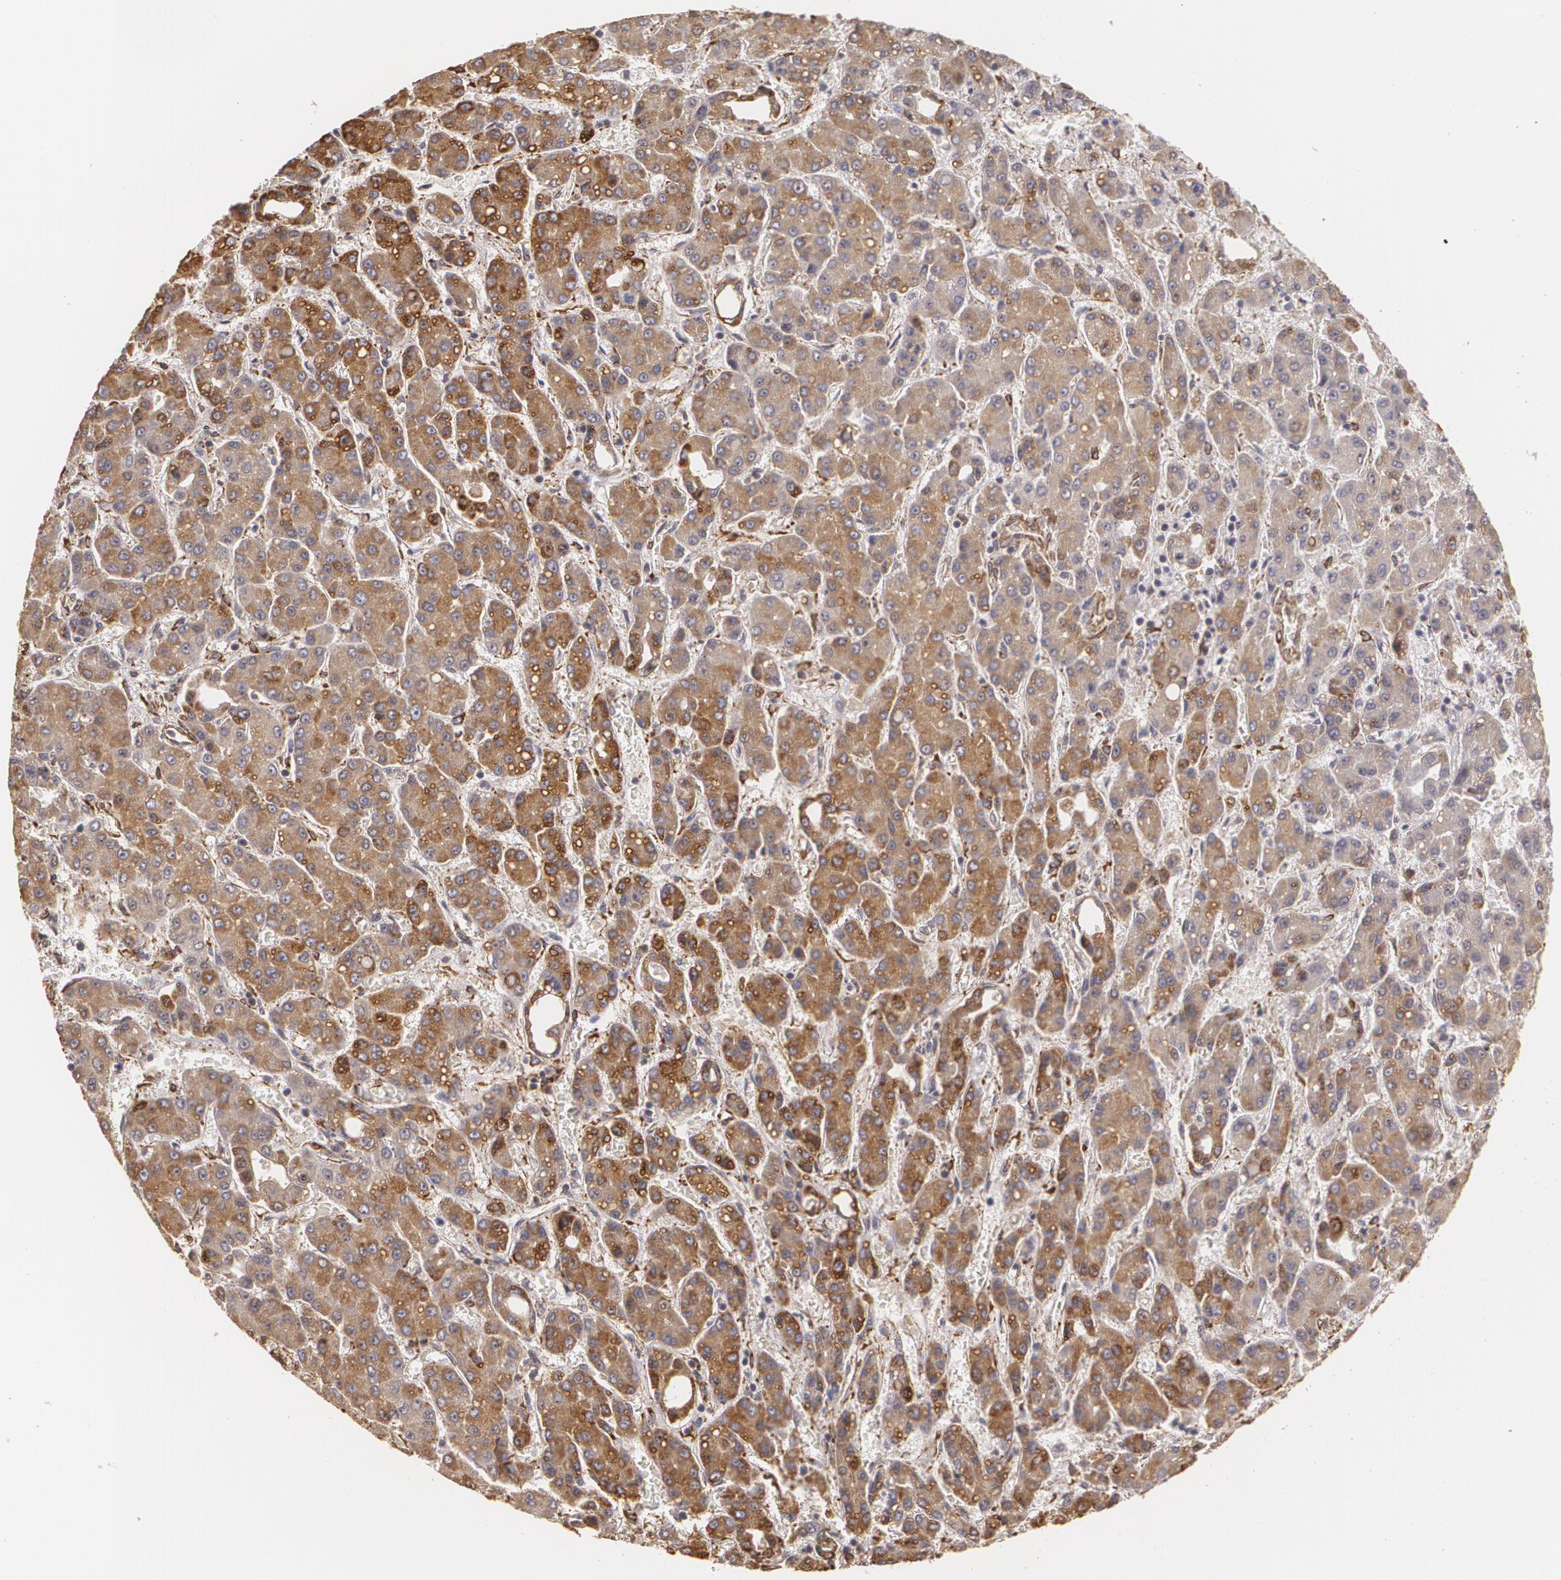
{"staining": {"intensity": "moderate", "quantity": ">75%", "location": "cytoplasmic/membranous"}, "tissue": "liver cancer", "cell_type": "Tumor cells", "image_type": "cancer", "snomed": [{"axis": "morphology", "description": "Carcinoma, Hepatocellular, NOS"}, {"axis": "topography", "description": "Liver"}], "caption": "A micrograph showing moderate cytoplasmic/membranous positivity in approximately >75% of tumor cells in liver hepatocellular carcinoma, as visualized by brown immunohistochemical staining.", "gene": "CYB5R3", "patient": {"sex": "male", "age": 69}}